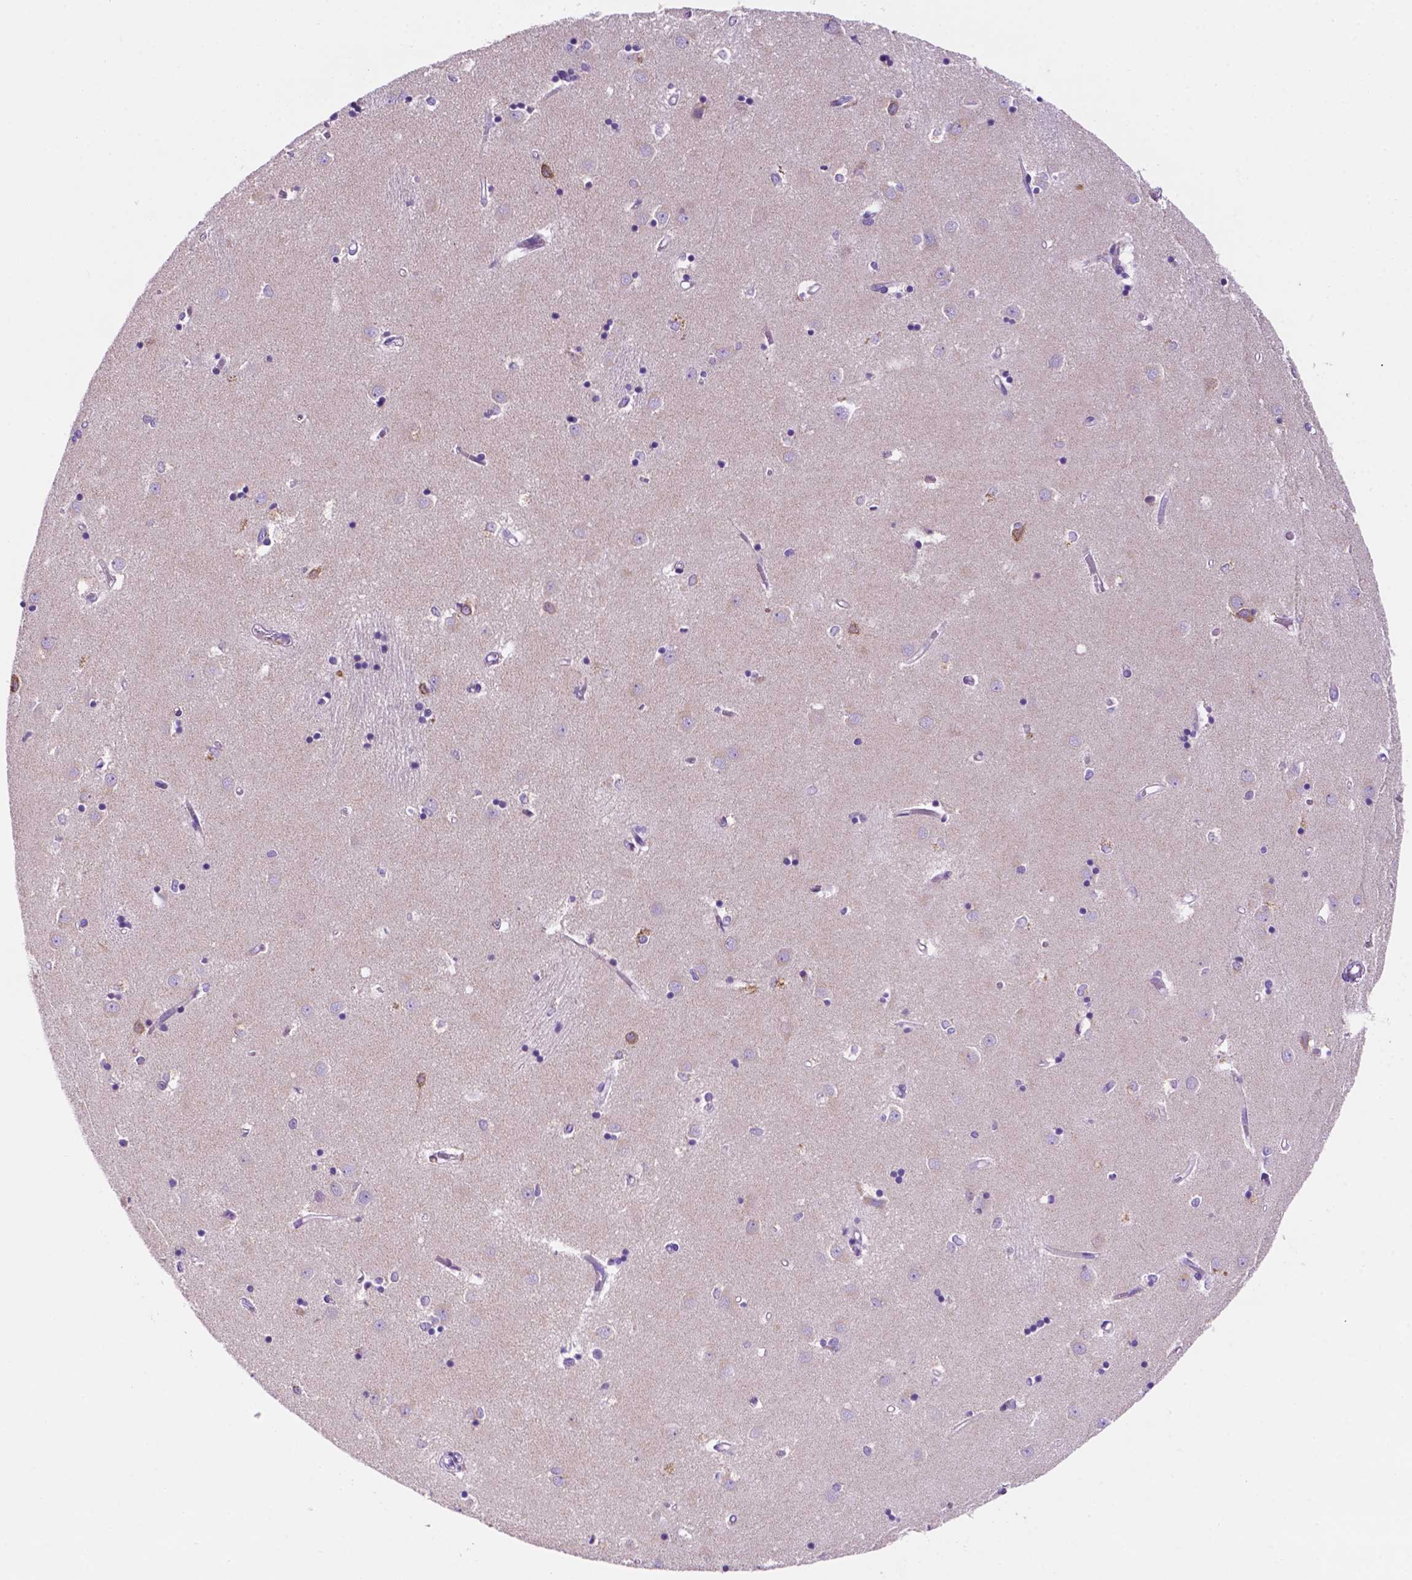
{"staining": {"intensity": "negative", "quantity": "none", "location": "none"}, "tissue": "caudate", "cell_type": "Glial cells", "image_type": "normal", "snomed": [{"axis": "morphology", "description": "Normal tissue, NOS"}, {"axis": "topography", "description": "Lateral ventricle wall"}], "caption": "Immunohistochemical staining of unremarkable human caudate shows no significant positivity in glial cells.", "gene": "CEACAM7", "patient": {"sex": "male", "age": 54}}